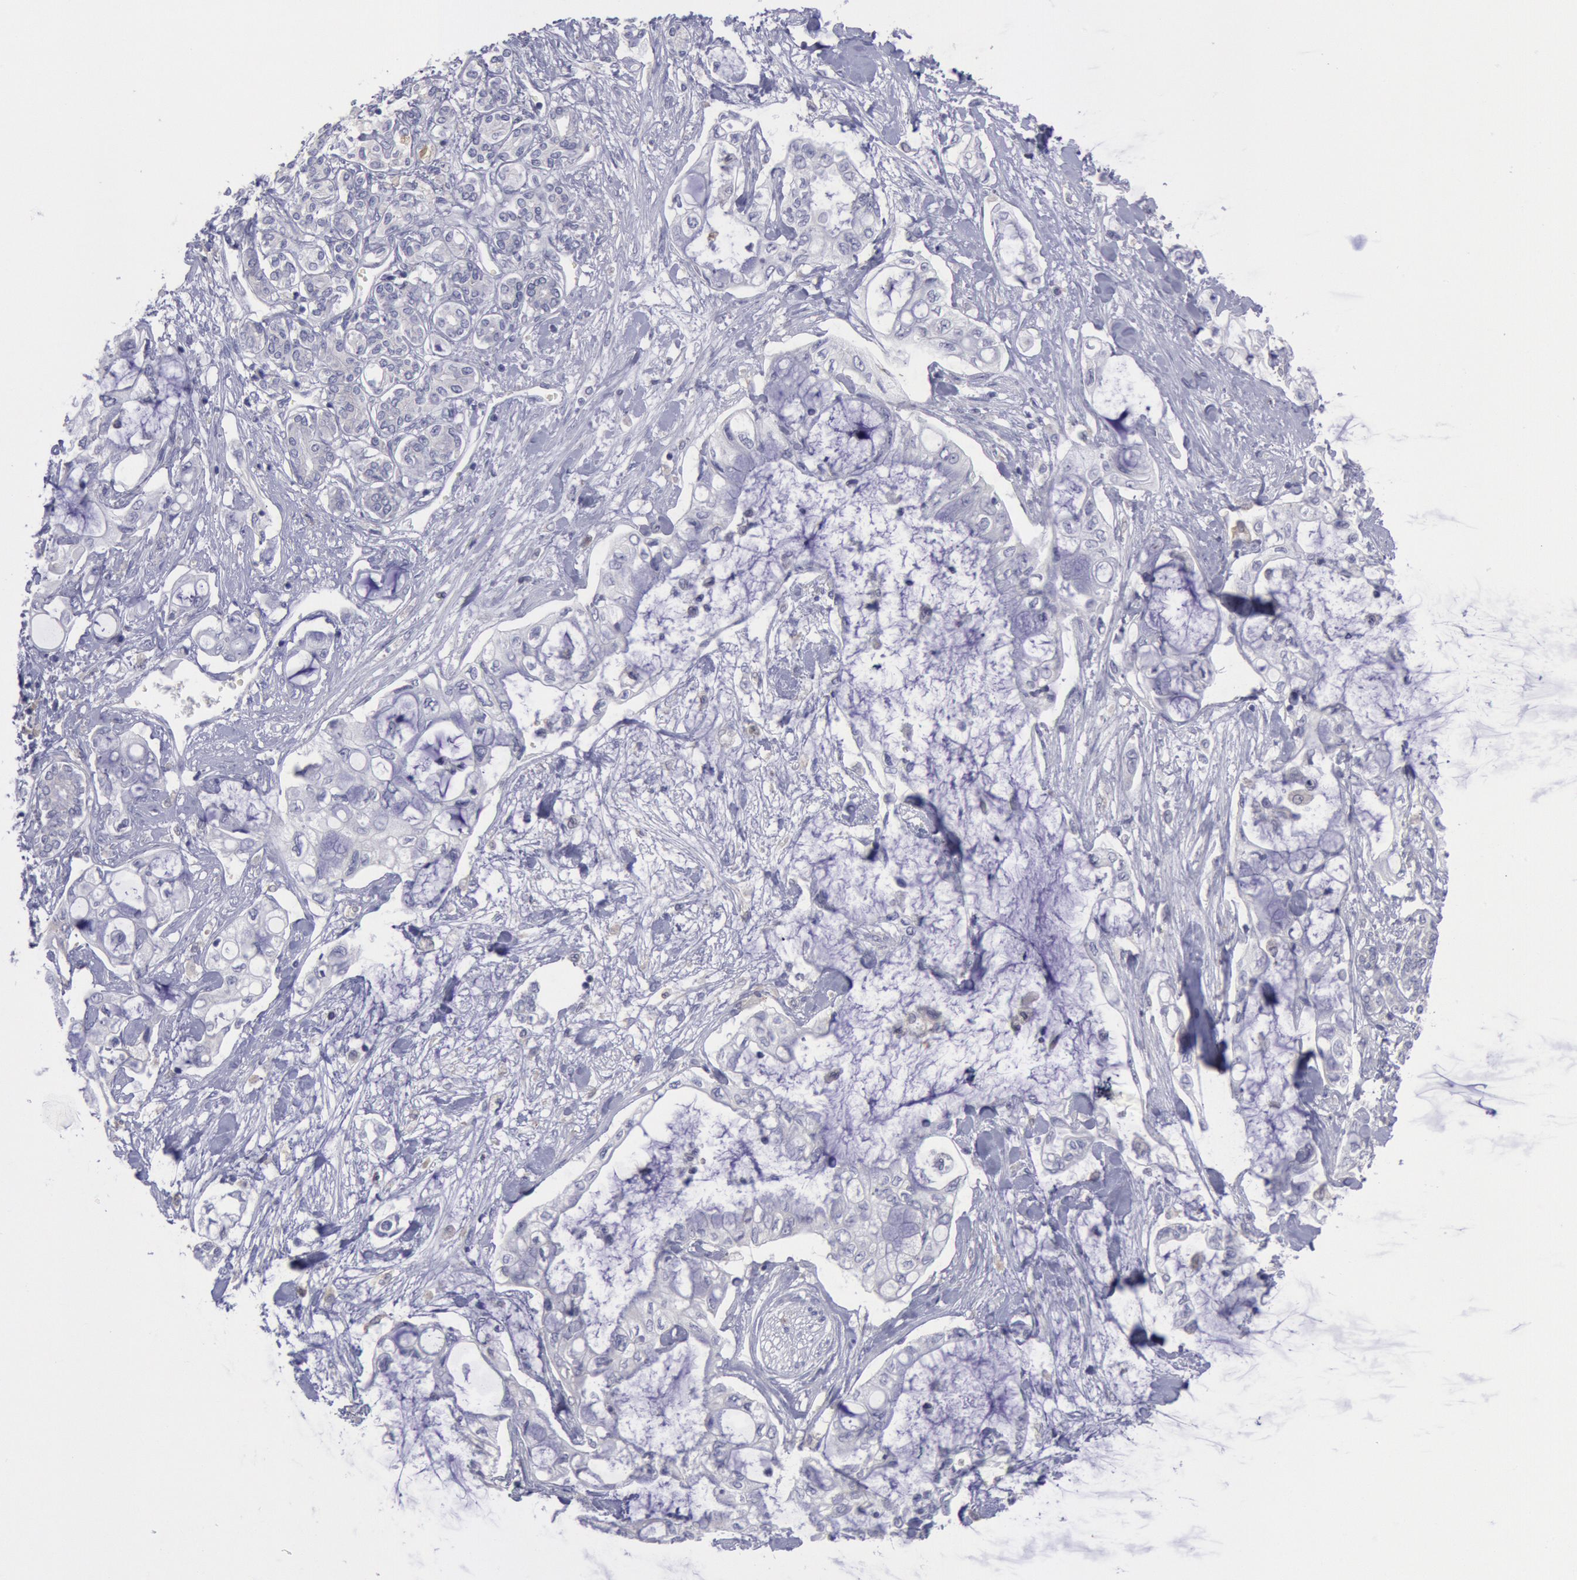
{"staining": {"intensity": "negative", "quantity": "none", "location": "none"}, "tissue": "pancreatic cancer", "cell_type": "Tumor cells", "image_type": "cancer", "snomed": [{"axis": "morphology", "description": "Adenocarcinoma, NOS"}, {"axis": "topography", "description": "Pancreas"}], "caption": "High power microscopy photomicrograph of an immunohistochemistry (IHC) micrograph of pancreatic cancer, revealing no significant staining in tumor cells. (DAB IHC, high magnification).", "gene": "MYH7", "patient": {"sex": "female", "age": 70}}